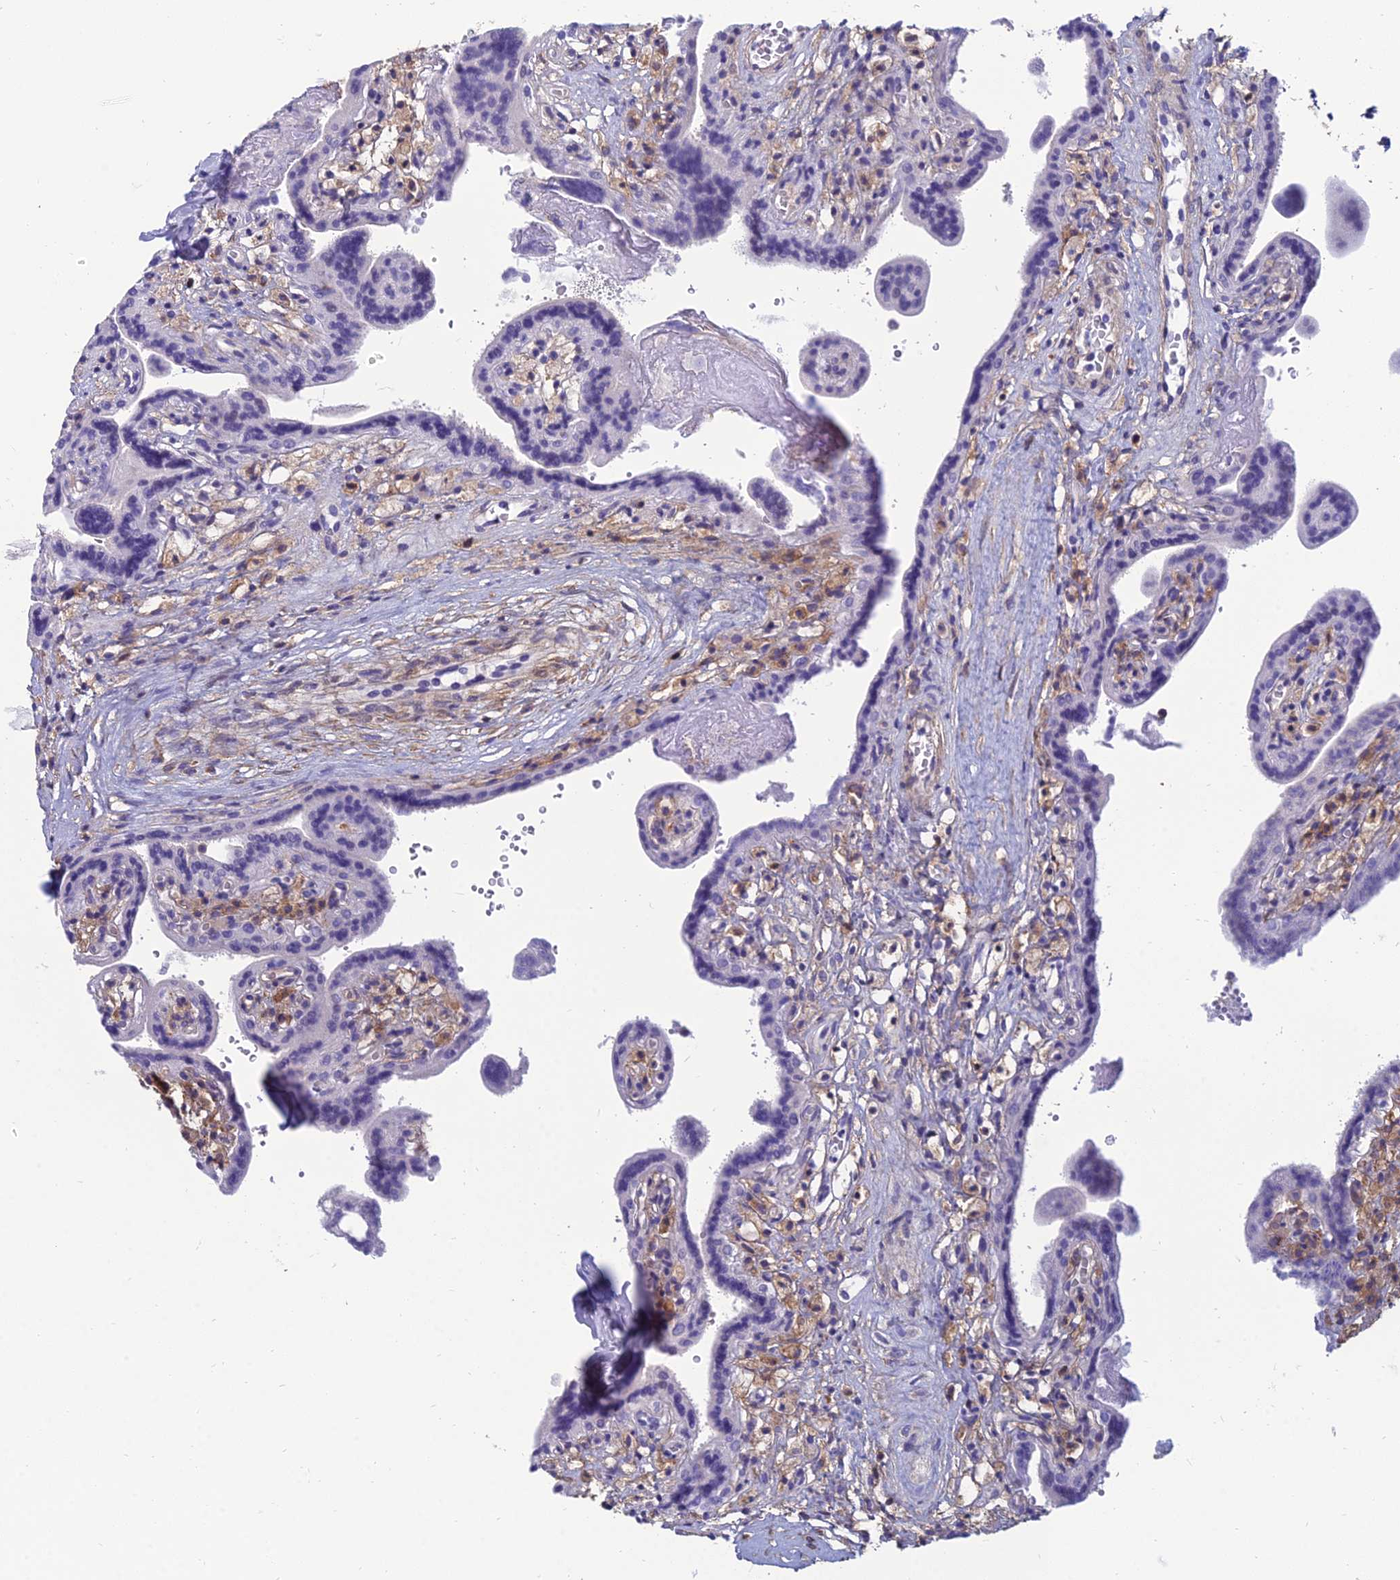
{"staining": {"intensity": "moderate", "quantity": "25%-75%", "location": "cytoplasmic/membranous"}, "tissue": "placenta", "cell_type": "Trophoblastic cells", "image_type": "normal", "snomed": [{"axis": "morphology", "description": "Normal tissue, NOS"}, {"axis": "topography", "description": "Placenta"}], "caption": "The immunohistochemical stain labels moderate cytoplasmic/membranous expression in trophoblastic cells of unremarkable placenta.", "gene": "TXLNA", "patient": {"sex": "female", "age": 37}}